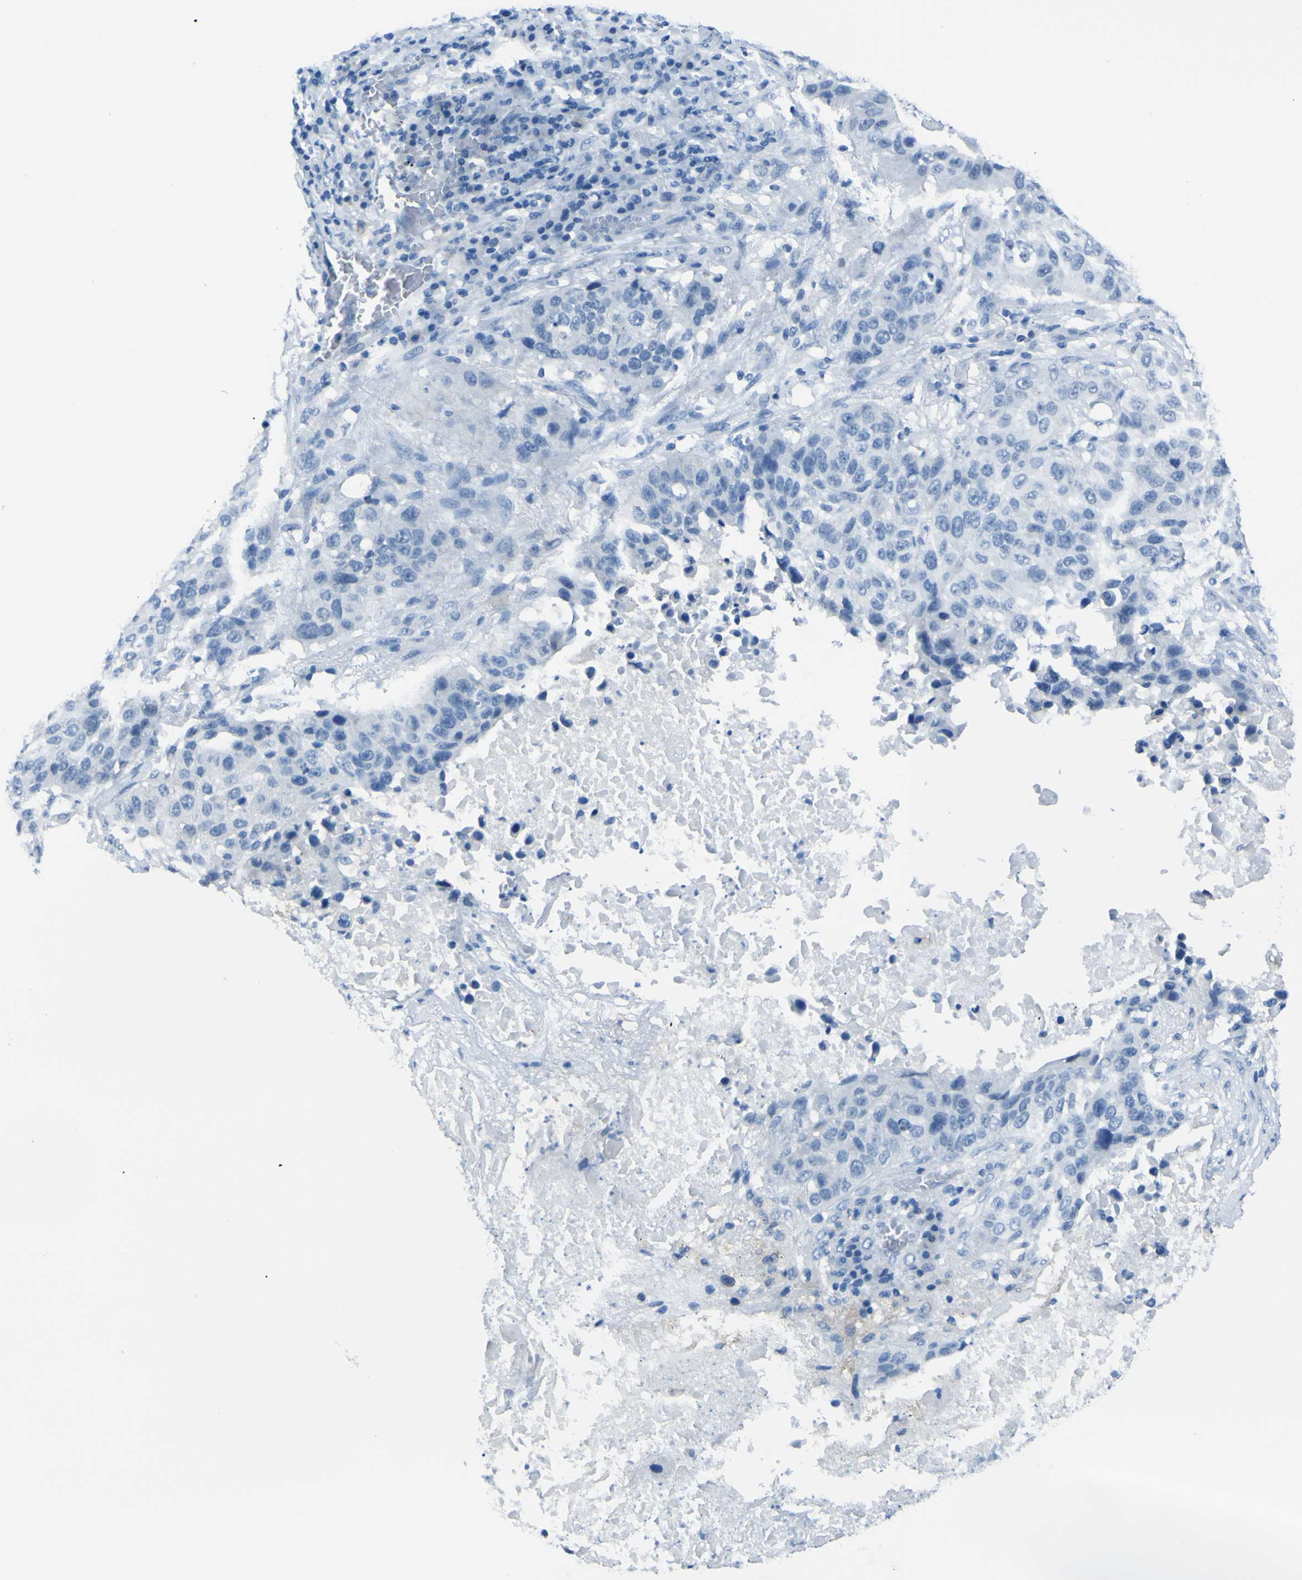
{"staining": {"intensity": "negative", "quantity": "none", "location": "none"}, "tissue": "lung cancer", "cell_type": "Tumor cells", "image_type": "cancer", "snomed": [{"axis": "morphology", "description": "Squamous cell carcinoma, NOS"}, {"axis": "topography", "description": "Lung"}], "caption": "DAB immunohistochemical staining of human lung cancer shows no significant staining in tumor cells.", "gene": "PHKG1", "patient": {"sex": "male", "age": 57}}